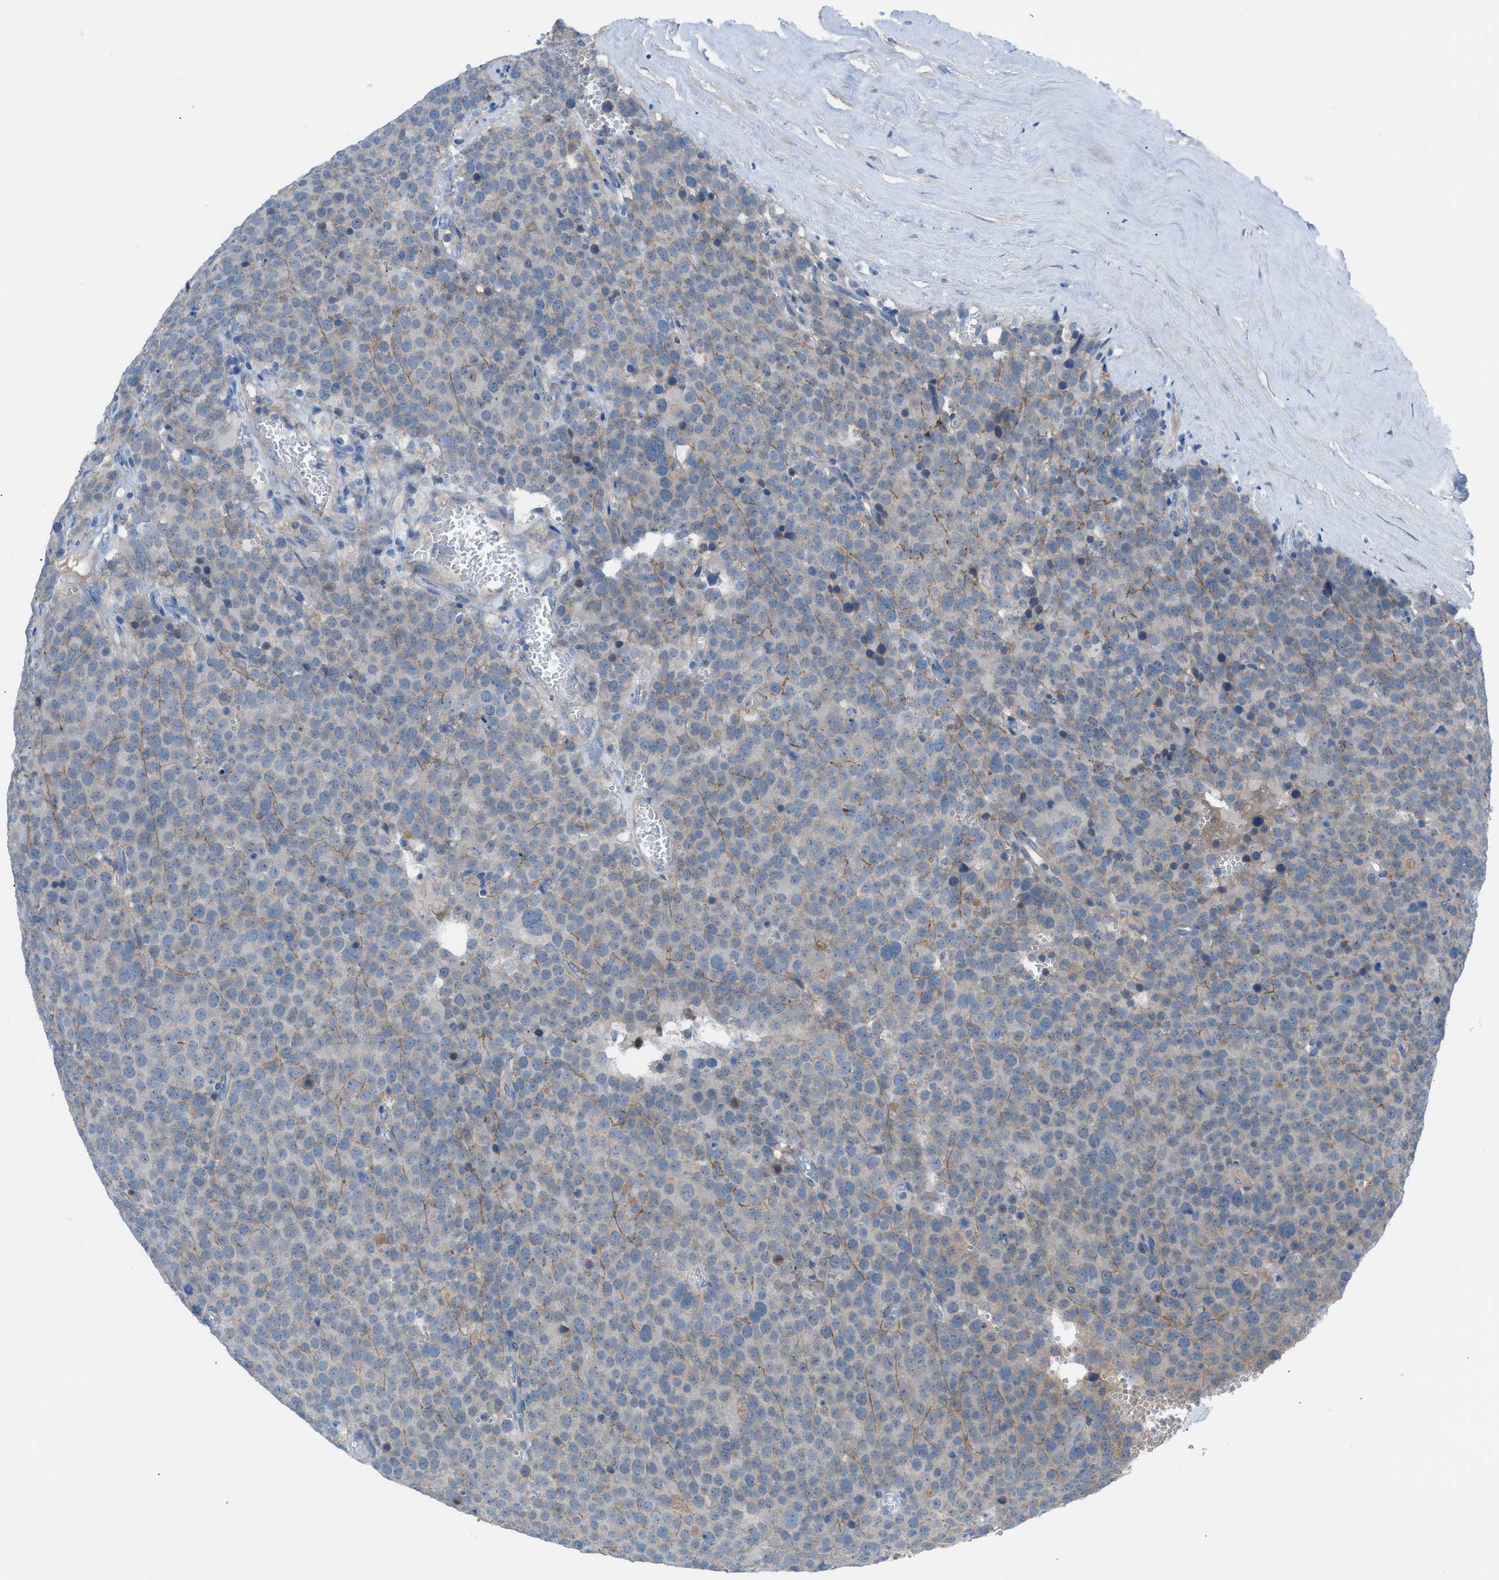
{"staining": {"intensity": "weak", "quantity": "<25%", "location": "cytoplasmic/membranous"}, "tissue": "testis cancer", "cell_type": "Tumor cells", "image_type": "cancer", "snomed": [{"axis": "morphology", "description": "Normal tissue, NOS"}, {"axis": "morphology", "description": "Seminoma, NOS"}, {"axis": "topography", "description": "Testis"}], "caption": "Micrograph shows no significant protein expression in tumor cells of seminoma (testis). (DAB IHC visualized using brightfield microscopy, high magnification).", "gene": "C5AR2", "patient": {"sex": "male", "age": 71}}